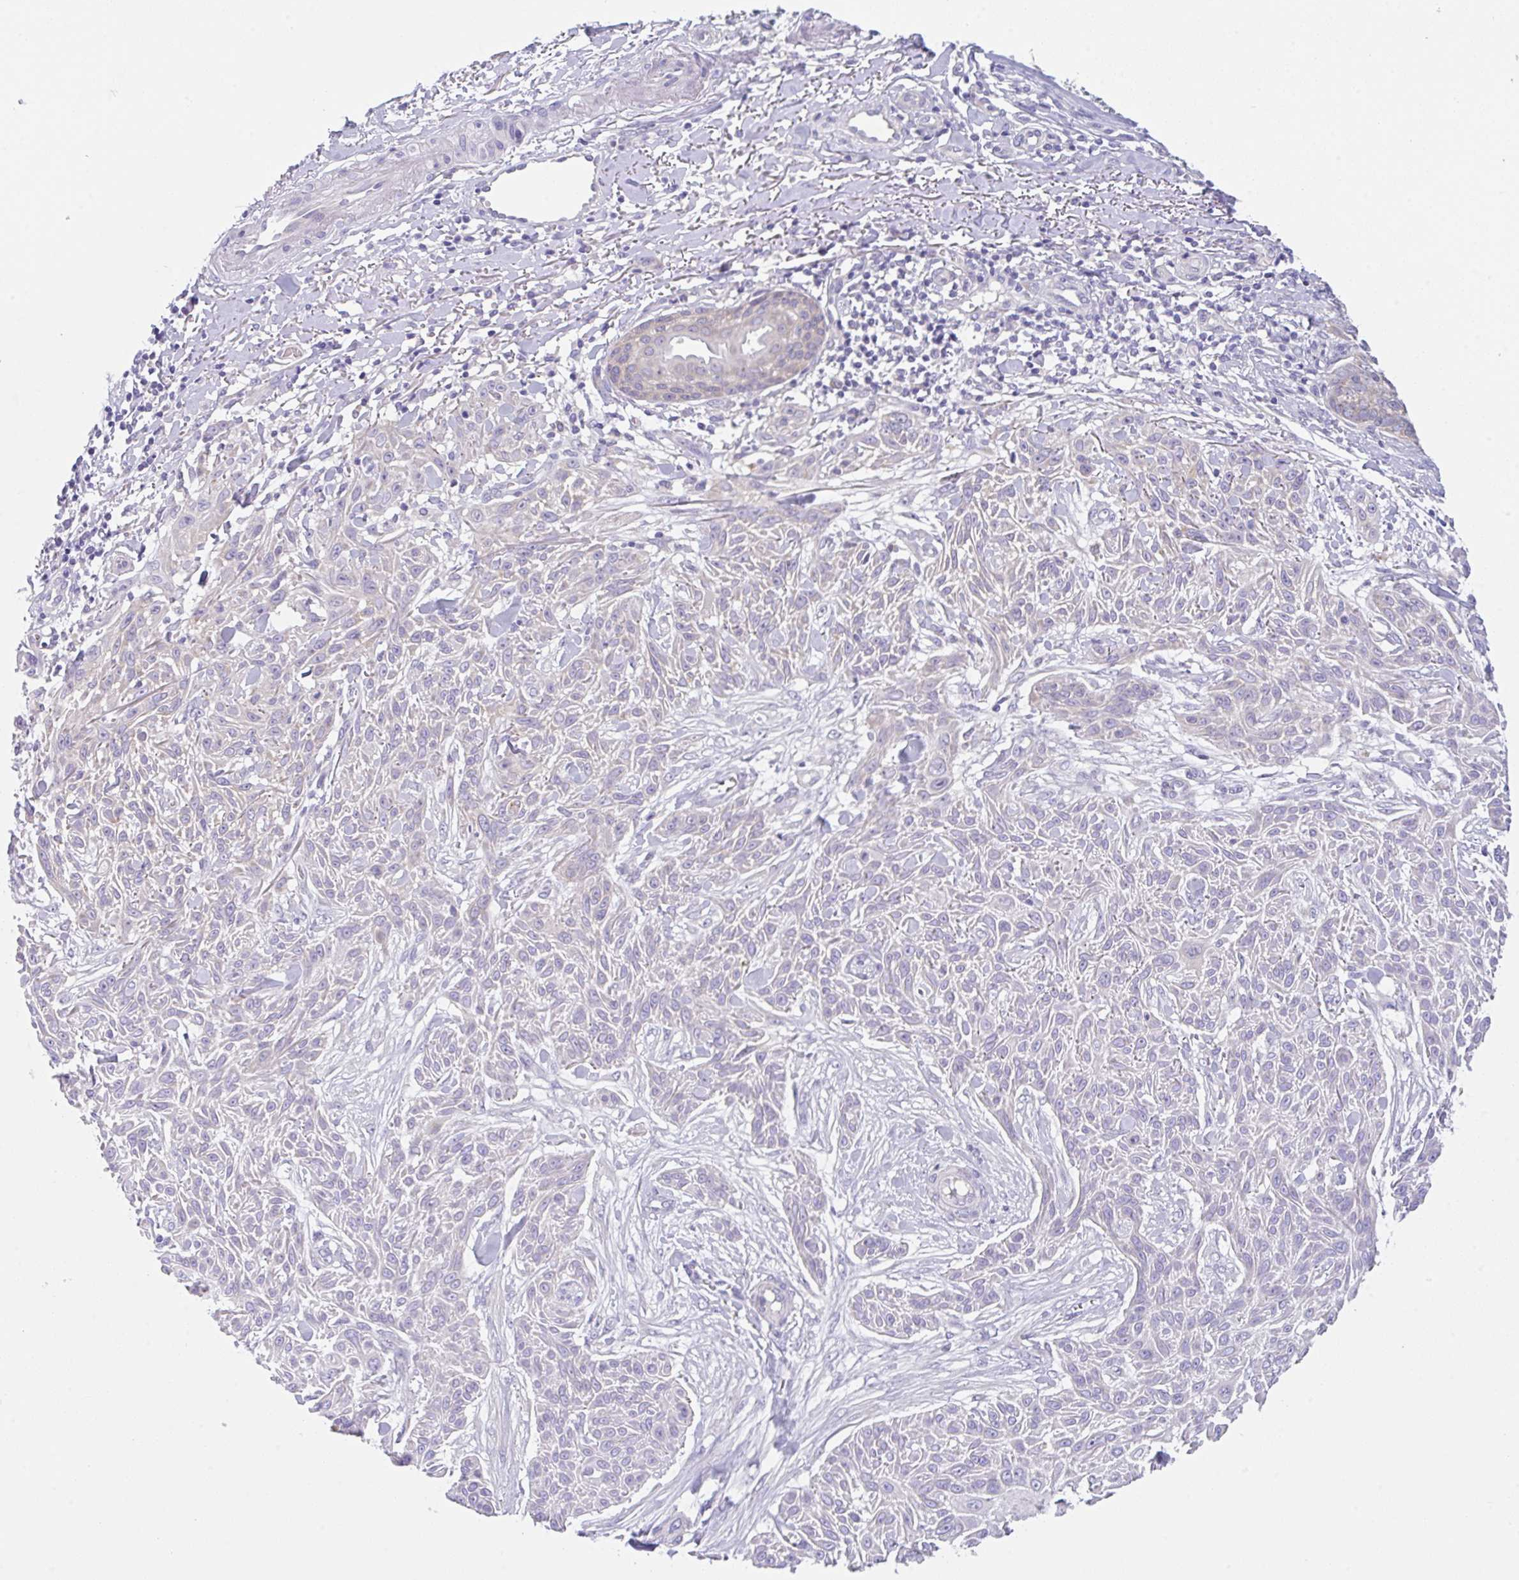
{"staining": {"intensity": "negative", "quantity": "none", "location": "none"}, "tissue": "skin cancer", "cell_type": "Tumor cells", "image_type": "cancer", "snomed": [{"axis": "morphology", "description": "Squamous cell carcinoma, NOS"}, {"axis": "topography", "description": "Skin"}], "caption": "This is a histopathology image of IHC staining of skin cancer, which shows no expression in tumor cells.", "gene": "TRAF4", "patient": {"sex": "male", "age": 86}}